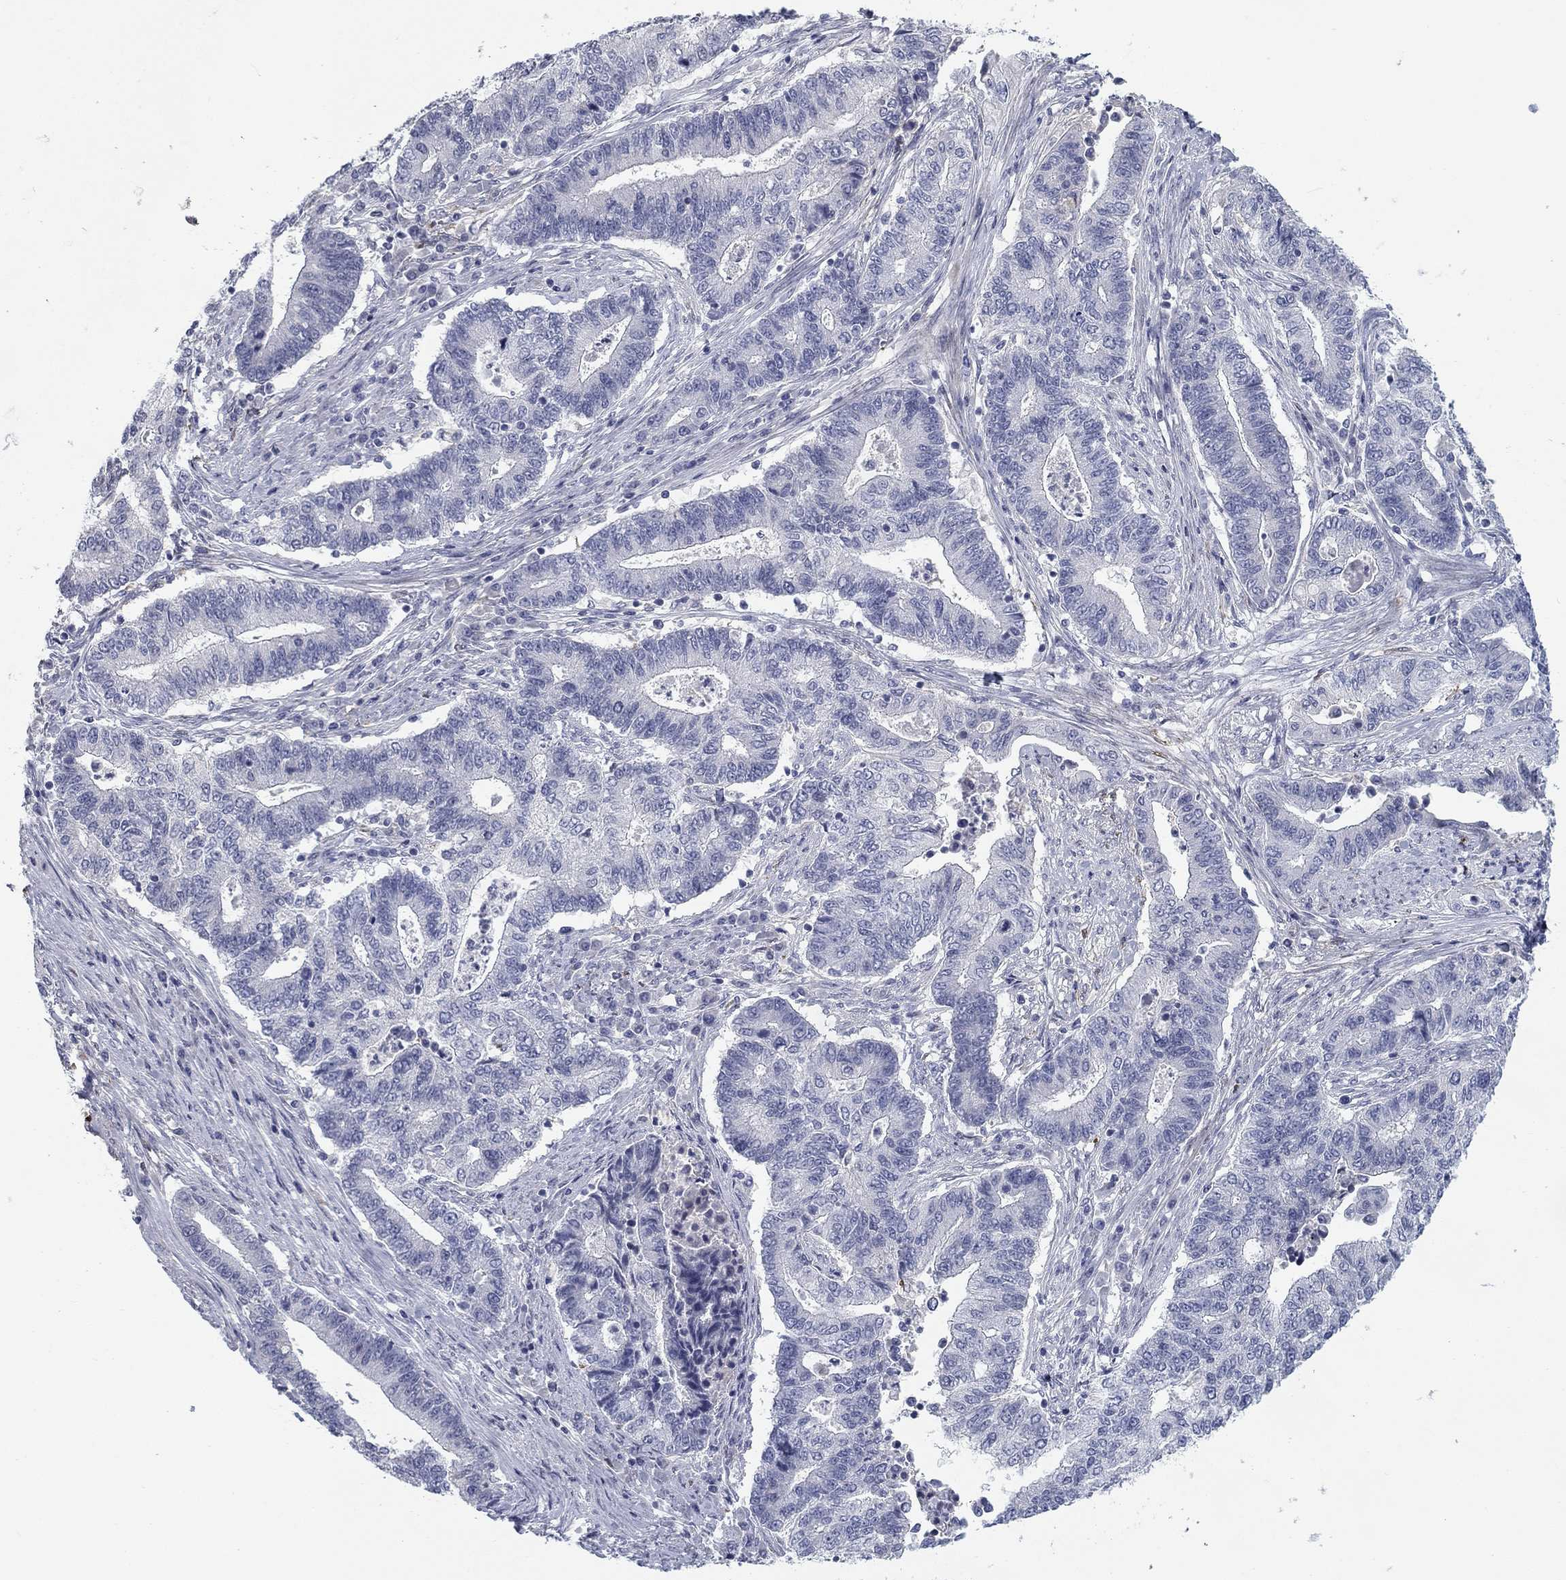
{"staining": {"intensity": "negative", "quantity": "none", "location": "none"}, "tissue": "endometrial cancer", "cell_type": "Tumor cells", "image_type": "cancer", "snomed": [{"axis": "morphology", "description": "Adenocarcinoma, NOS"}, {"axis": "topography", "description": "Uterus"}, {"axis": "topography", "description": "Endometrium"}], "caption": "DAB (3,3'-diaminobenzidine) immunohistochemical staining of human adenocarcinoma (endometrial) displays no significant positivity in tumor cells.", "gene": "CALB1", "patient": {"sex": "female", "age": 54}}